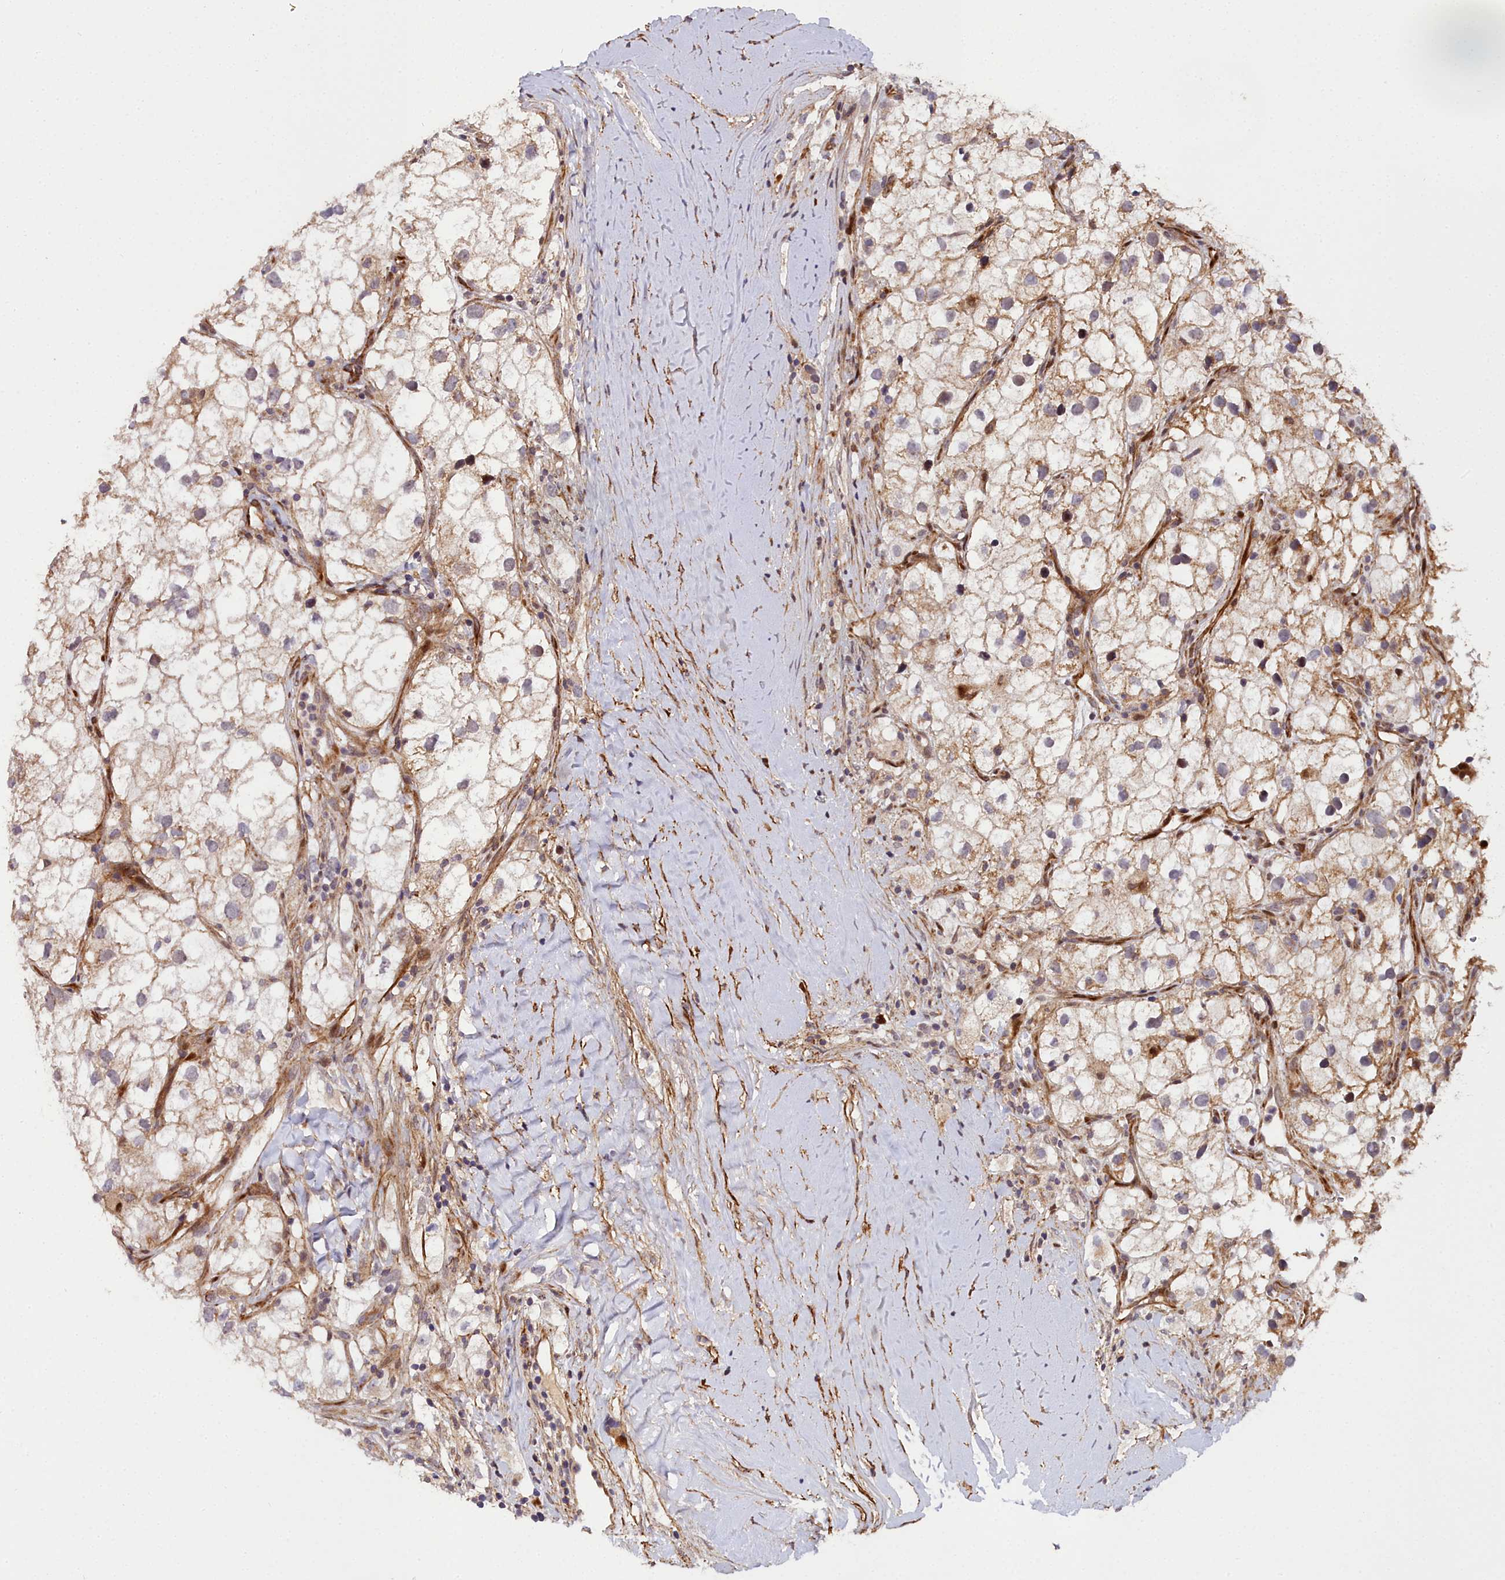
{"staining": {"intensity": "weak", "quantity": "25%-75%", "location": "cytoplasmic/membranous"}, "tissue": "renal cancer", "cell_type": "Tumor cells", "image_type": "cancer", "snomed": [{"axis": "morphology", "description": "Adenocarcinoma, NOS"}, {"axis": "topography", "description": "Kidney"}], "caption": "A low amount of weak cytoplasmic/membranous positivity is seen in about 25%-75% of tumor cells in renal cancer tissue.", "gene": "MRPS11", "patient": {"sex": "male", "age": 59}}